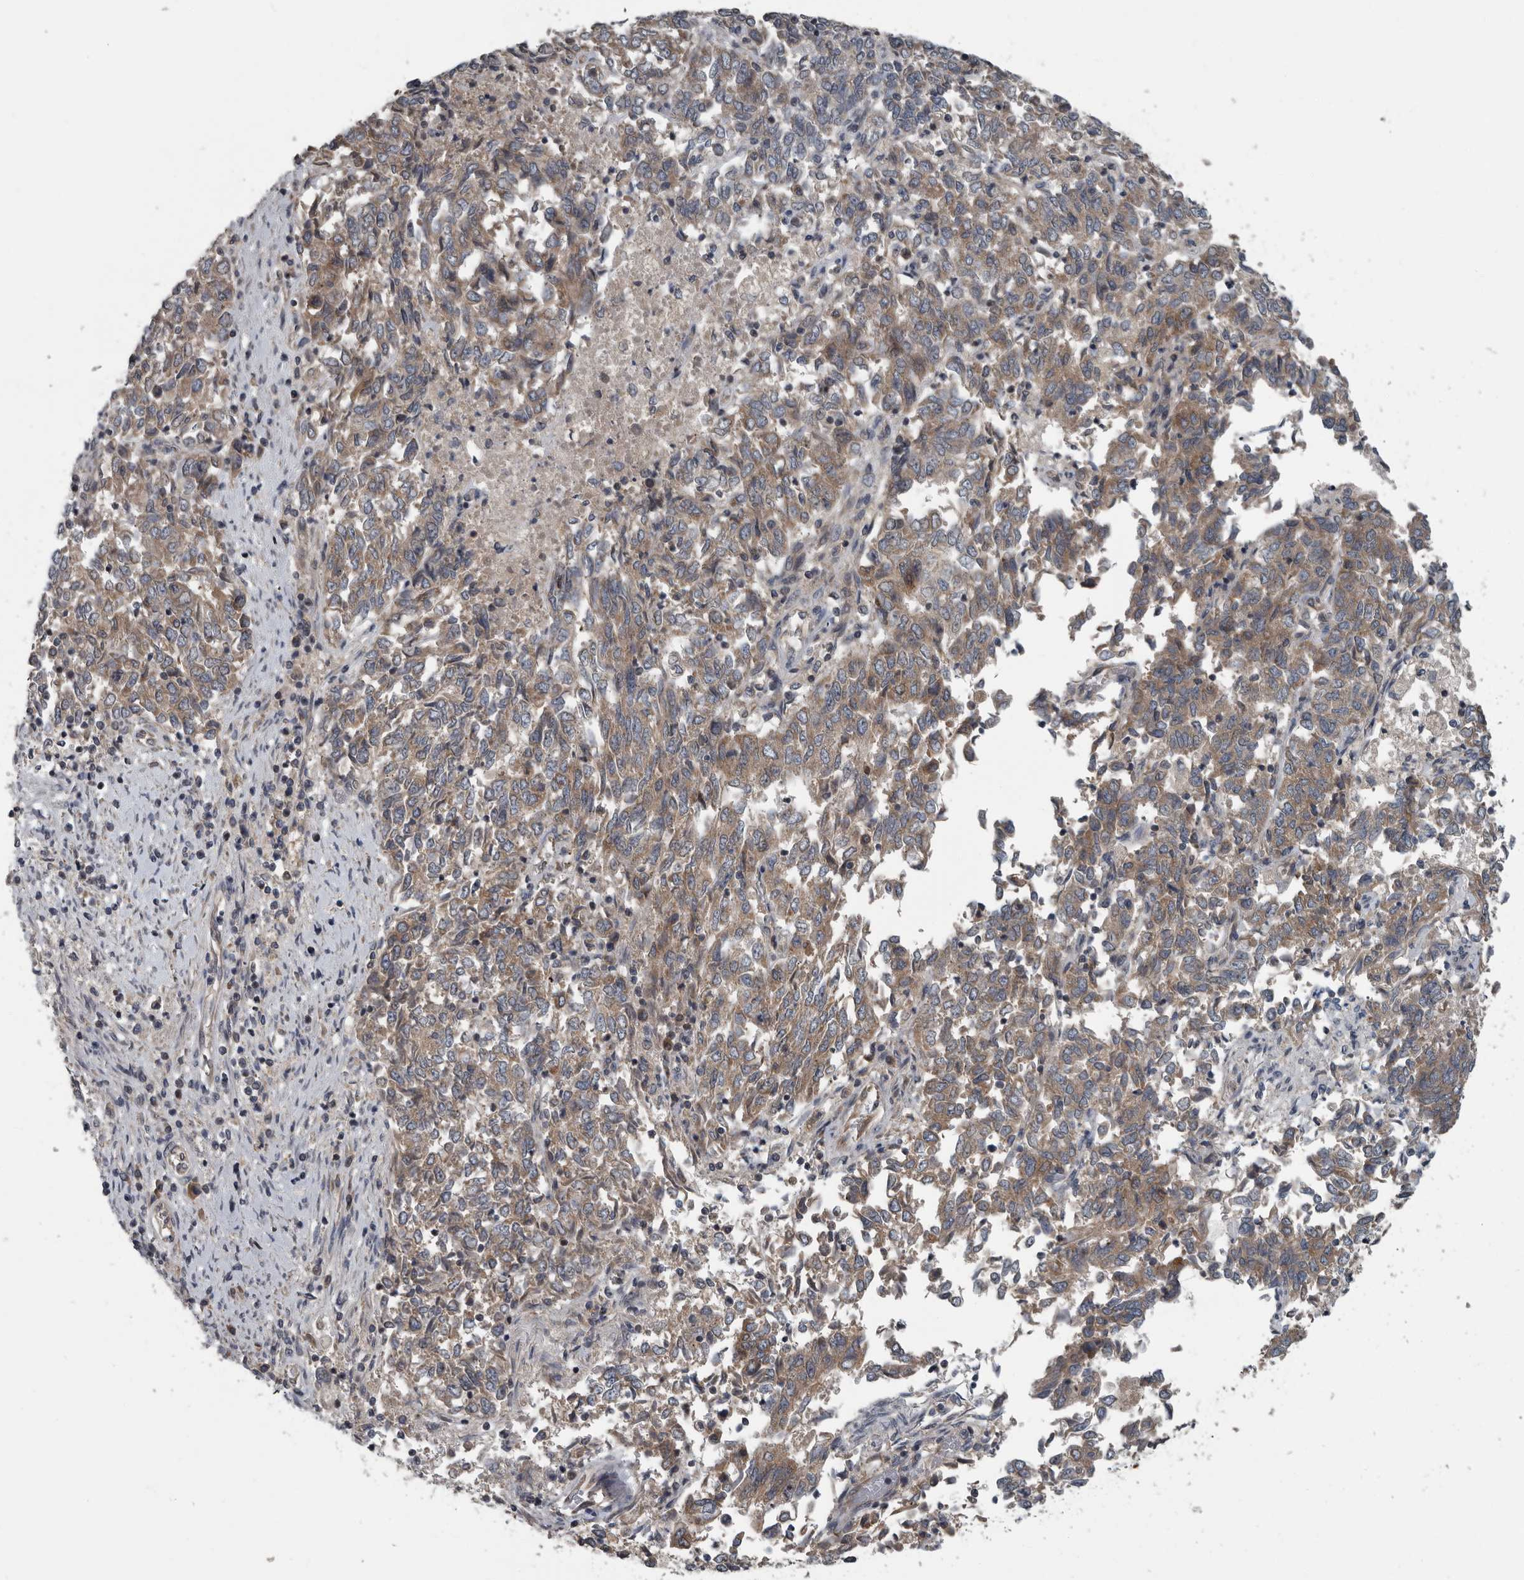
{"staining": {"intensity": "moderate", "quantity": ">75%", "location": "cytoplasmic/membranous"}, "tissue": "endometrial cancer", "cell_type": "Tumor cells", "image_type": "cancer", "snomed": [{"axis": "morphology", "description": "Adenocarcinoma, NOS"}, {"axis": "topography", "description": "Endometrium"}], "caption": "Endometrial cancer (adenocarcinoma) stained with a protein marker shows moderate staining in tumor cells.", "gene": "TMEM199", "patient": {"sex": "female", "age": 80}}